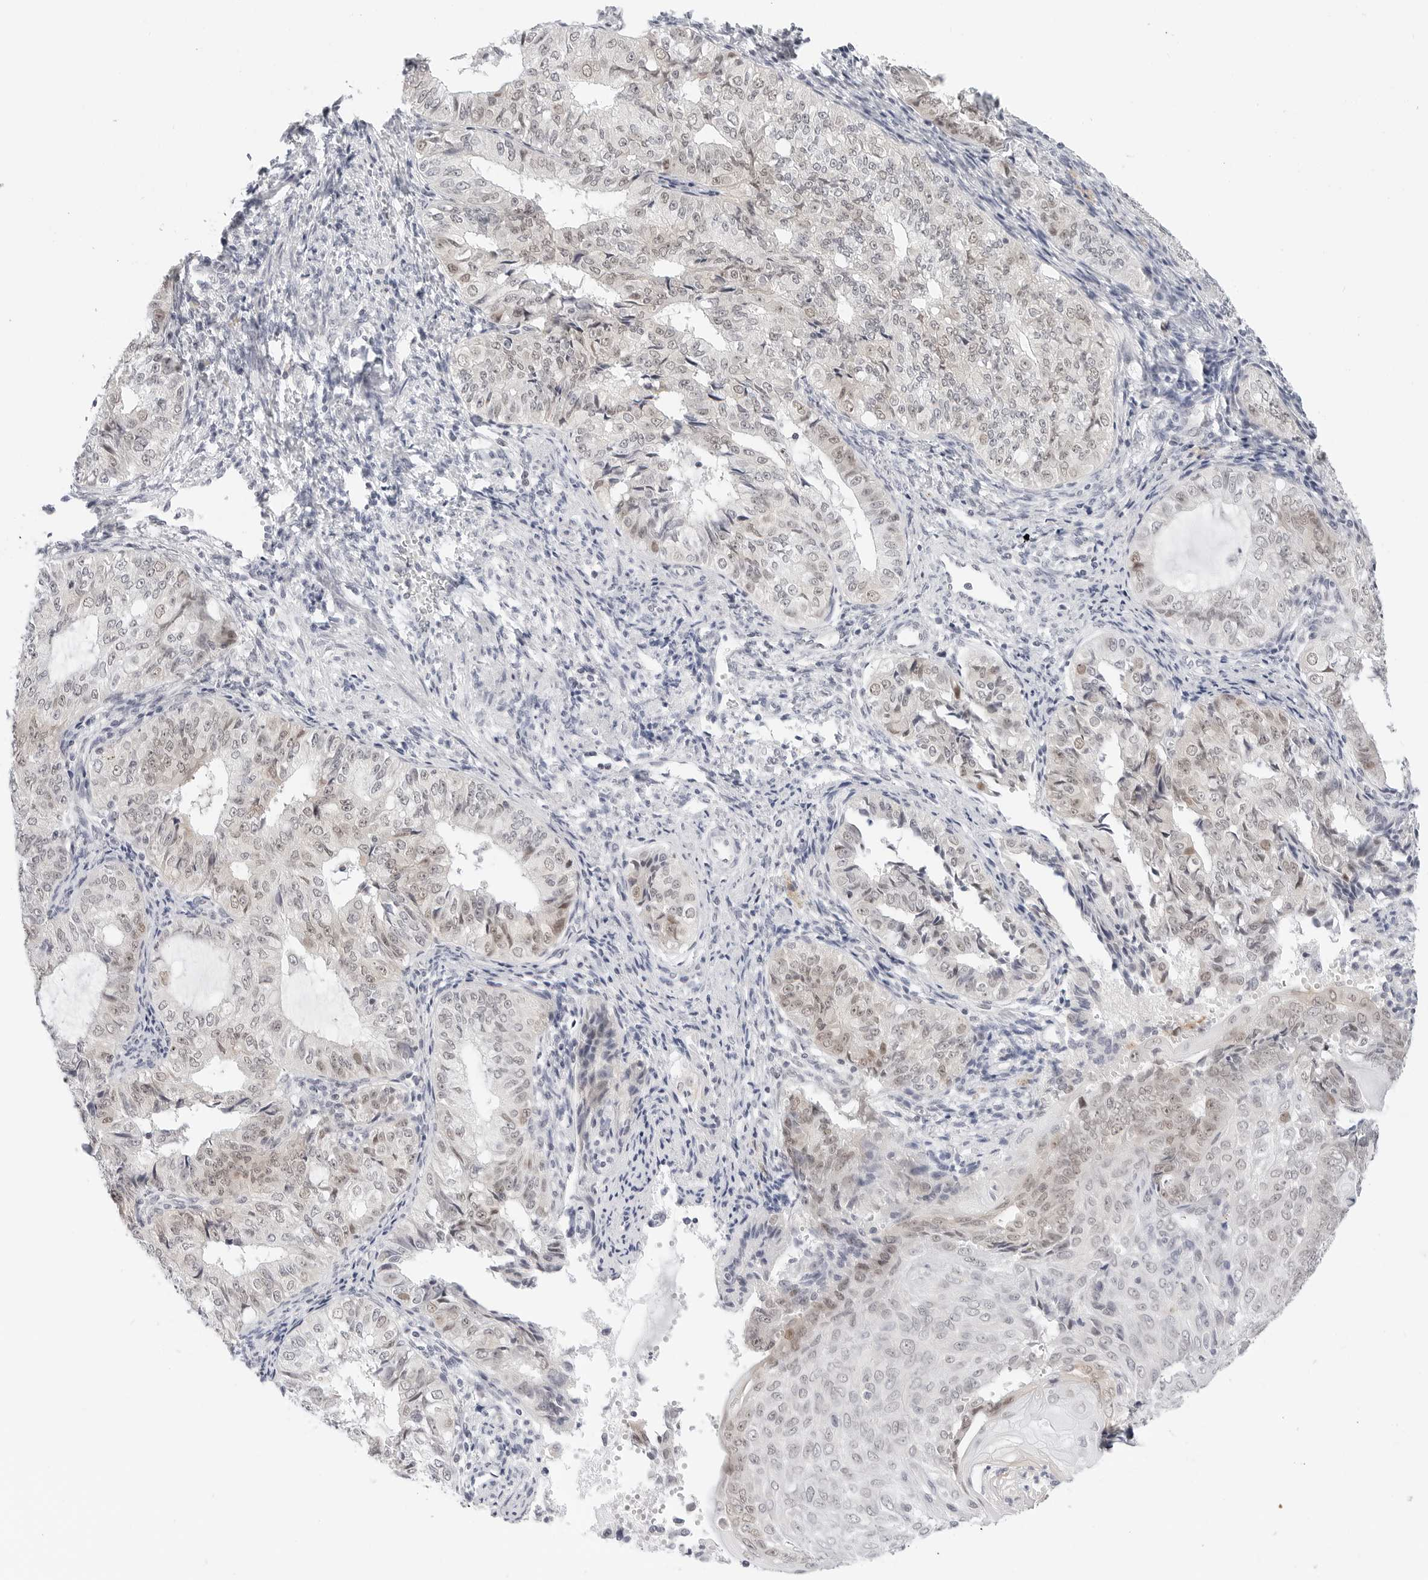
{"staining": {"intensity": "weak", "quantity": "25%-75%", "location": "nuclear"}, "tissue": "endometrial cancer", "cell_type": "Tumor cells", "image_type": "cancer", "snomed": [{"axis": "morphology", "description": "Adenocarcinoma, NOS"}, {"axis": "topography", "description": "Endometrium"}], "caption": "Immunohistochemistry staining of endometrial cancer, which exhibits low levels of weak nuclear staining in about 25%-75% of tumor cells indicating weak nuclear protein positivity. The staining was performed using DAB (brown) for protein detection and nuclei were counterstained in hematoxylin (blue).", "gene": "TSEN2", "patient": {"sex": "female", "age": 32}}